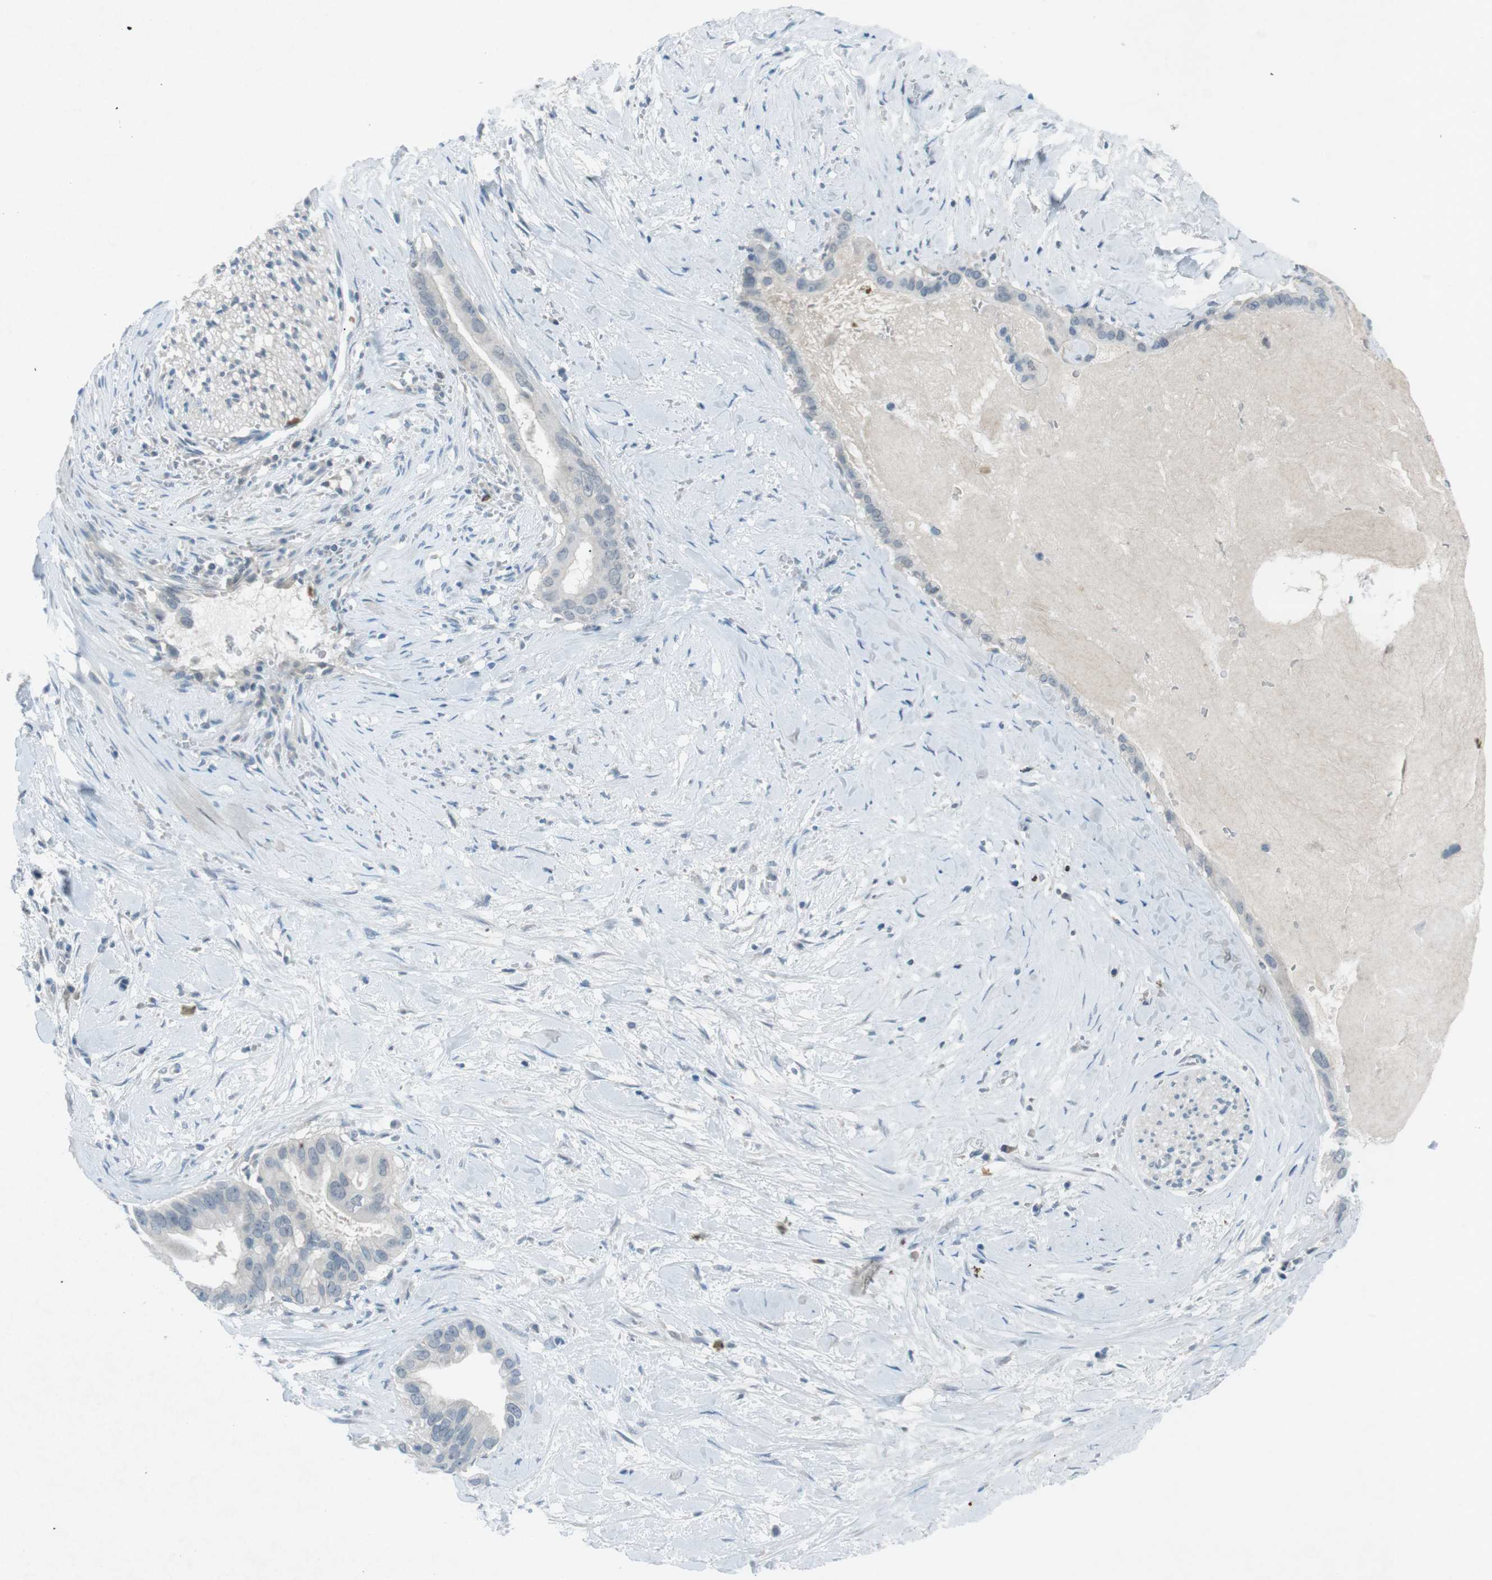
{"staining": {"intensity": "negative", "quantity": "none", "location": "none"}, "tissue": "pancreatic cancer", "cell_type": "Tumor cells", "image_type": "cancer", "snomed": [{"axis": "morphology", "description": "Adenocarcinoma, NOS"}, {"axis": "topography", "description": "Pancreas"}], "caption": "The photomicrograph shows no staining of tumor cells in pancreatic cancer (adenocarcinoma).", "gene": "FCRLA", "patient": {"sex": "male", "age": 55}}